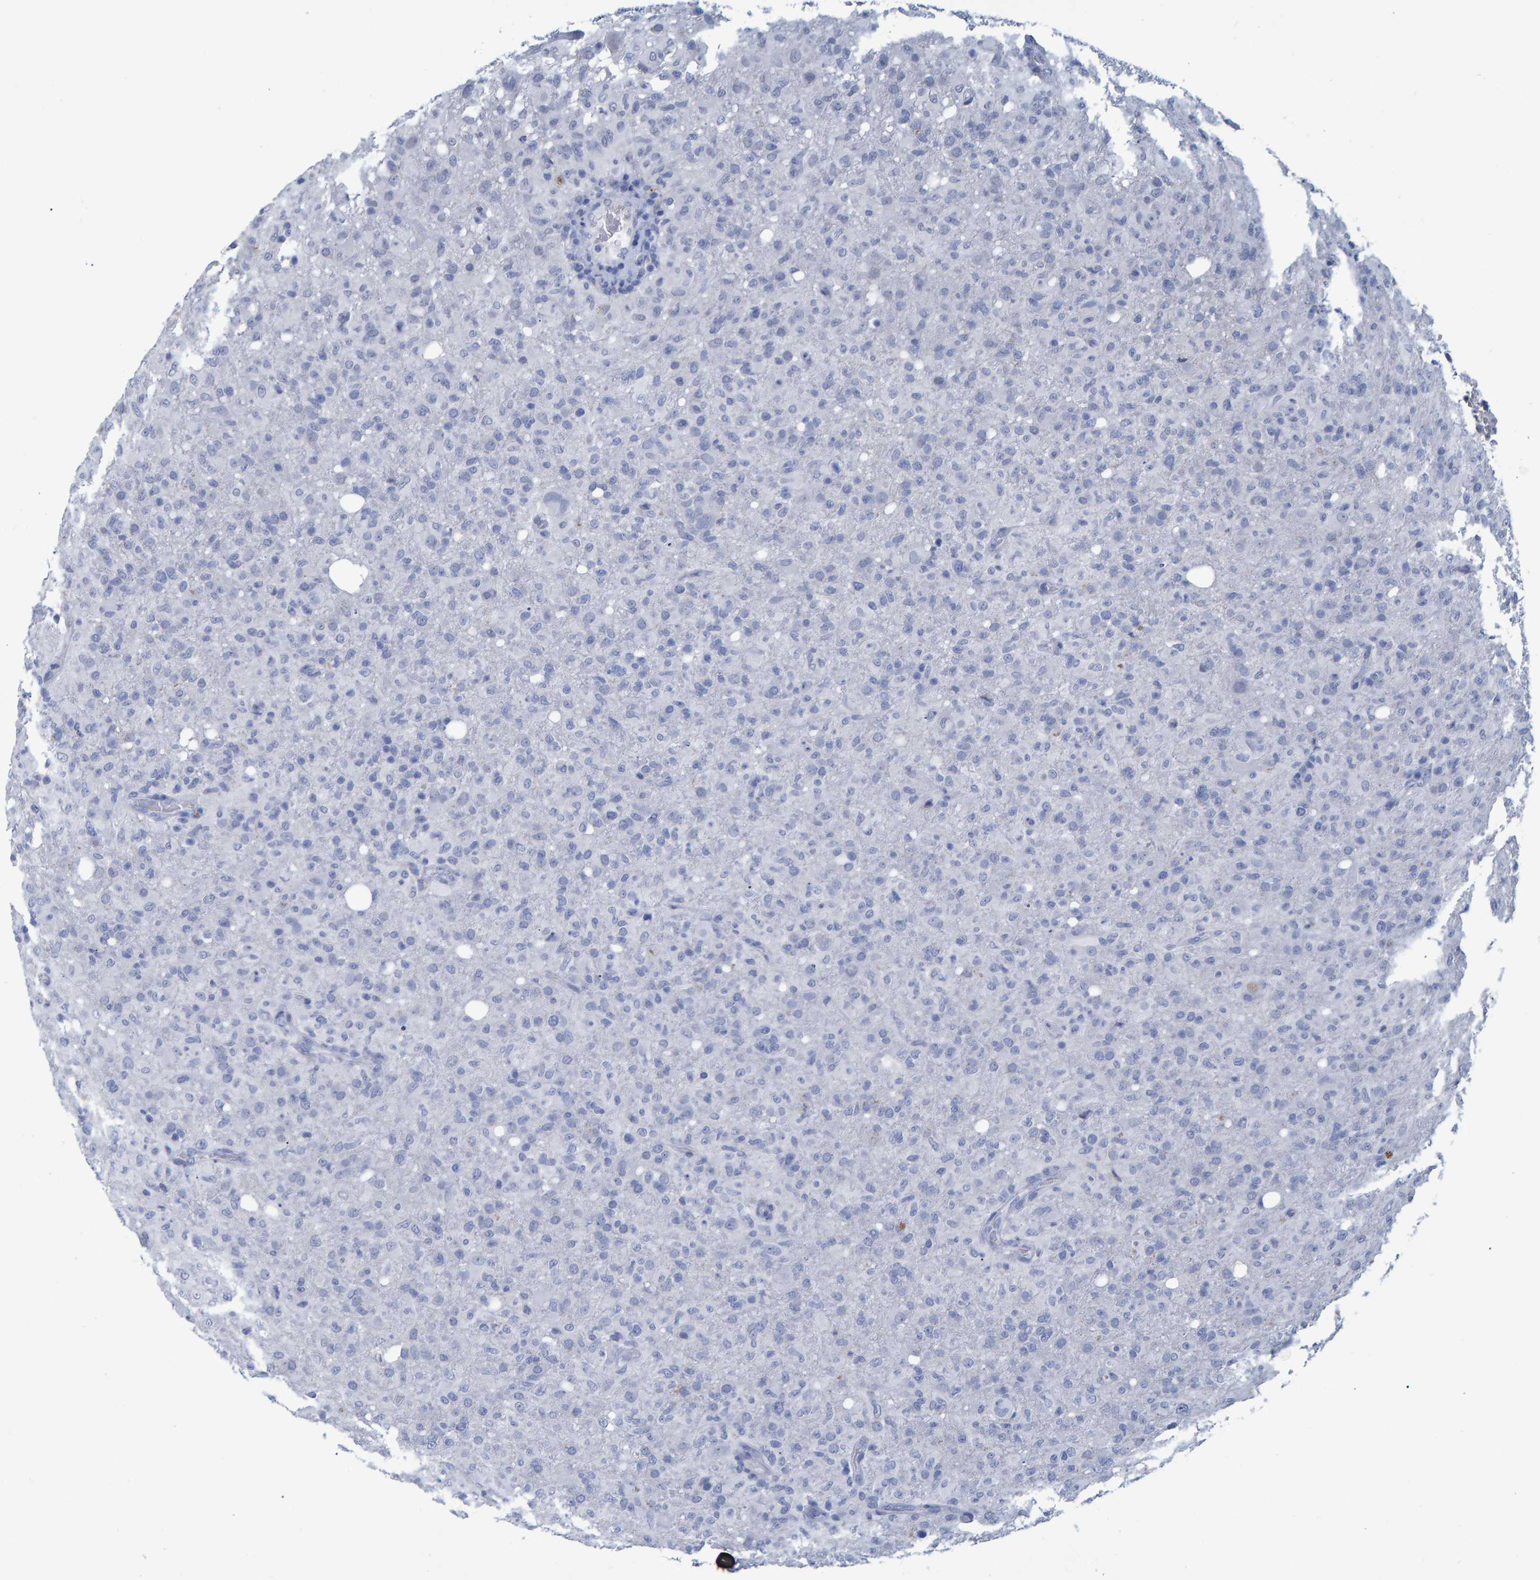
{"staining": {"intensity": "negative", "quantity": "none", "location": "none"}, "tissue": "glioma", "cell_type": "Tumor cells", "image_type": "cancer", "snomed": [{"axis": "morphology", "description": "Glioma, malignant, High grade"}, {"axis": "topography", "description": "Brain"}], "caption": "A high-resolution image shows immunohistochemistry (IHC) staining of high-grade glioma (malignant), which exhibits no significant expression in tumor cells.", "gene": "PROCA1", "patient": {"sex": "female", "age": 57}}